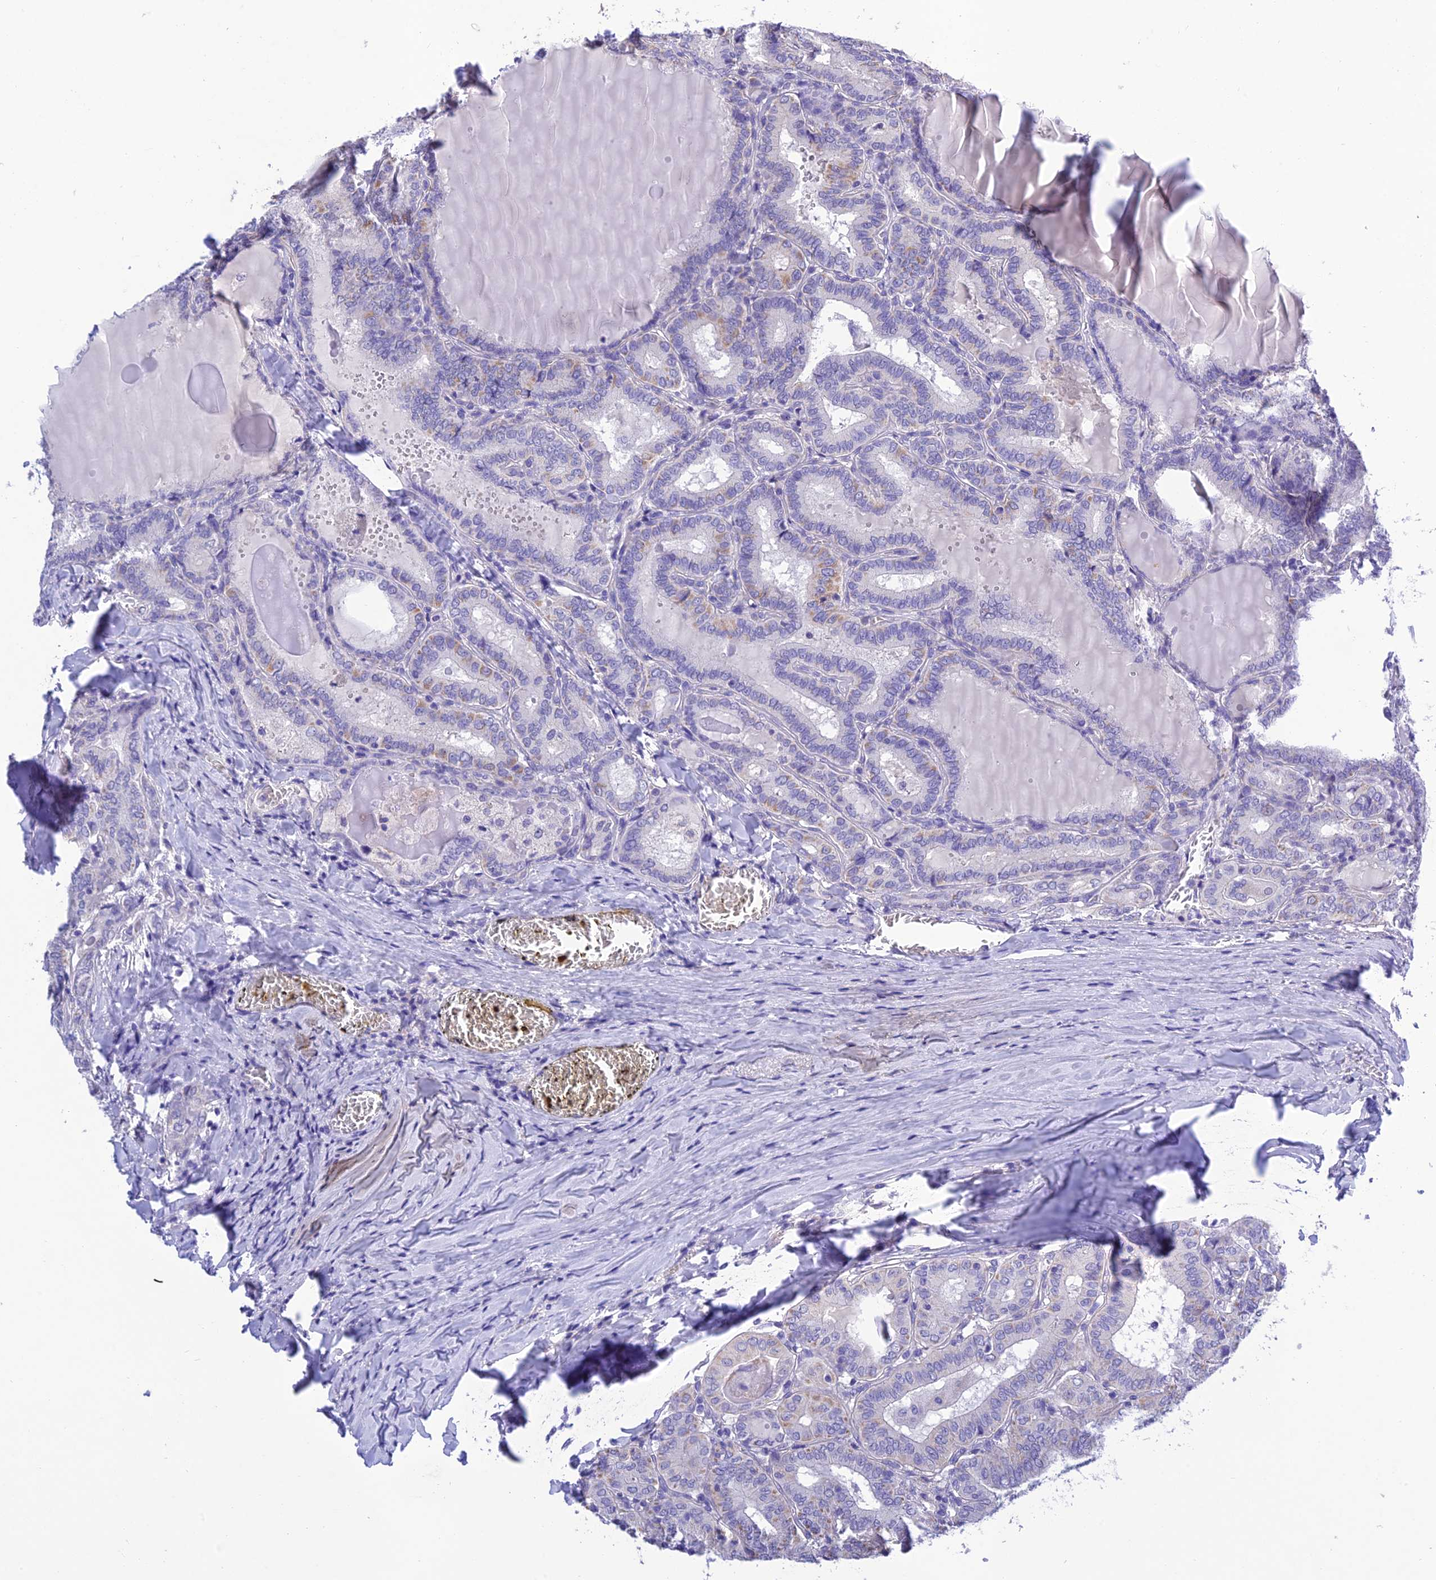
{"staining": {"intensity": "negative", "quantity": "none", "location": "none"}, "tissue": "thyroid cancer", "cell_type": "Tumor cells", "image_type": "cancer", "snomed": [{"axis": "morphology", "description": "Papillary adenocarcinoma, NOS"}, {"axis": "topography", "description": "Thyroid gland"}], "caption": "This image is of thyroid cancer stained with immunohistochemistry to label a protein in brown with the nuclei are counter-stained blue. There is no staining in tumor cells. (Brightfield microscopy of DAB immunohistochemistry at high magnification).", "gene": "MS4A5", "patient": {"sex": "female", "age": 72}}